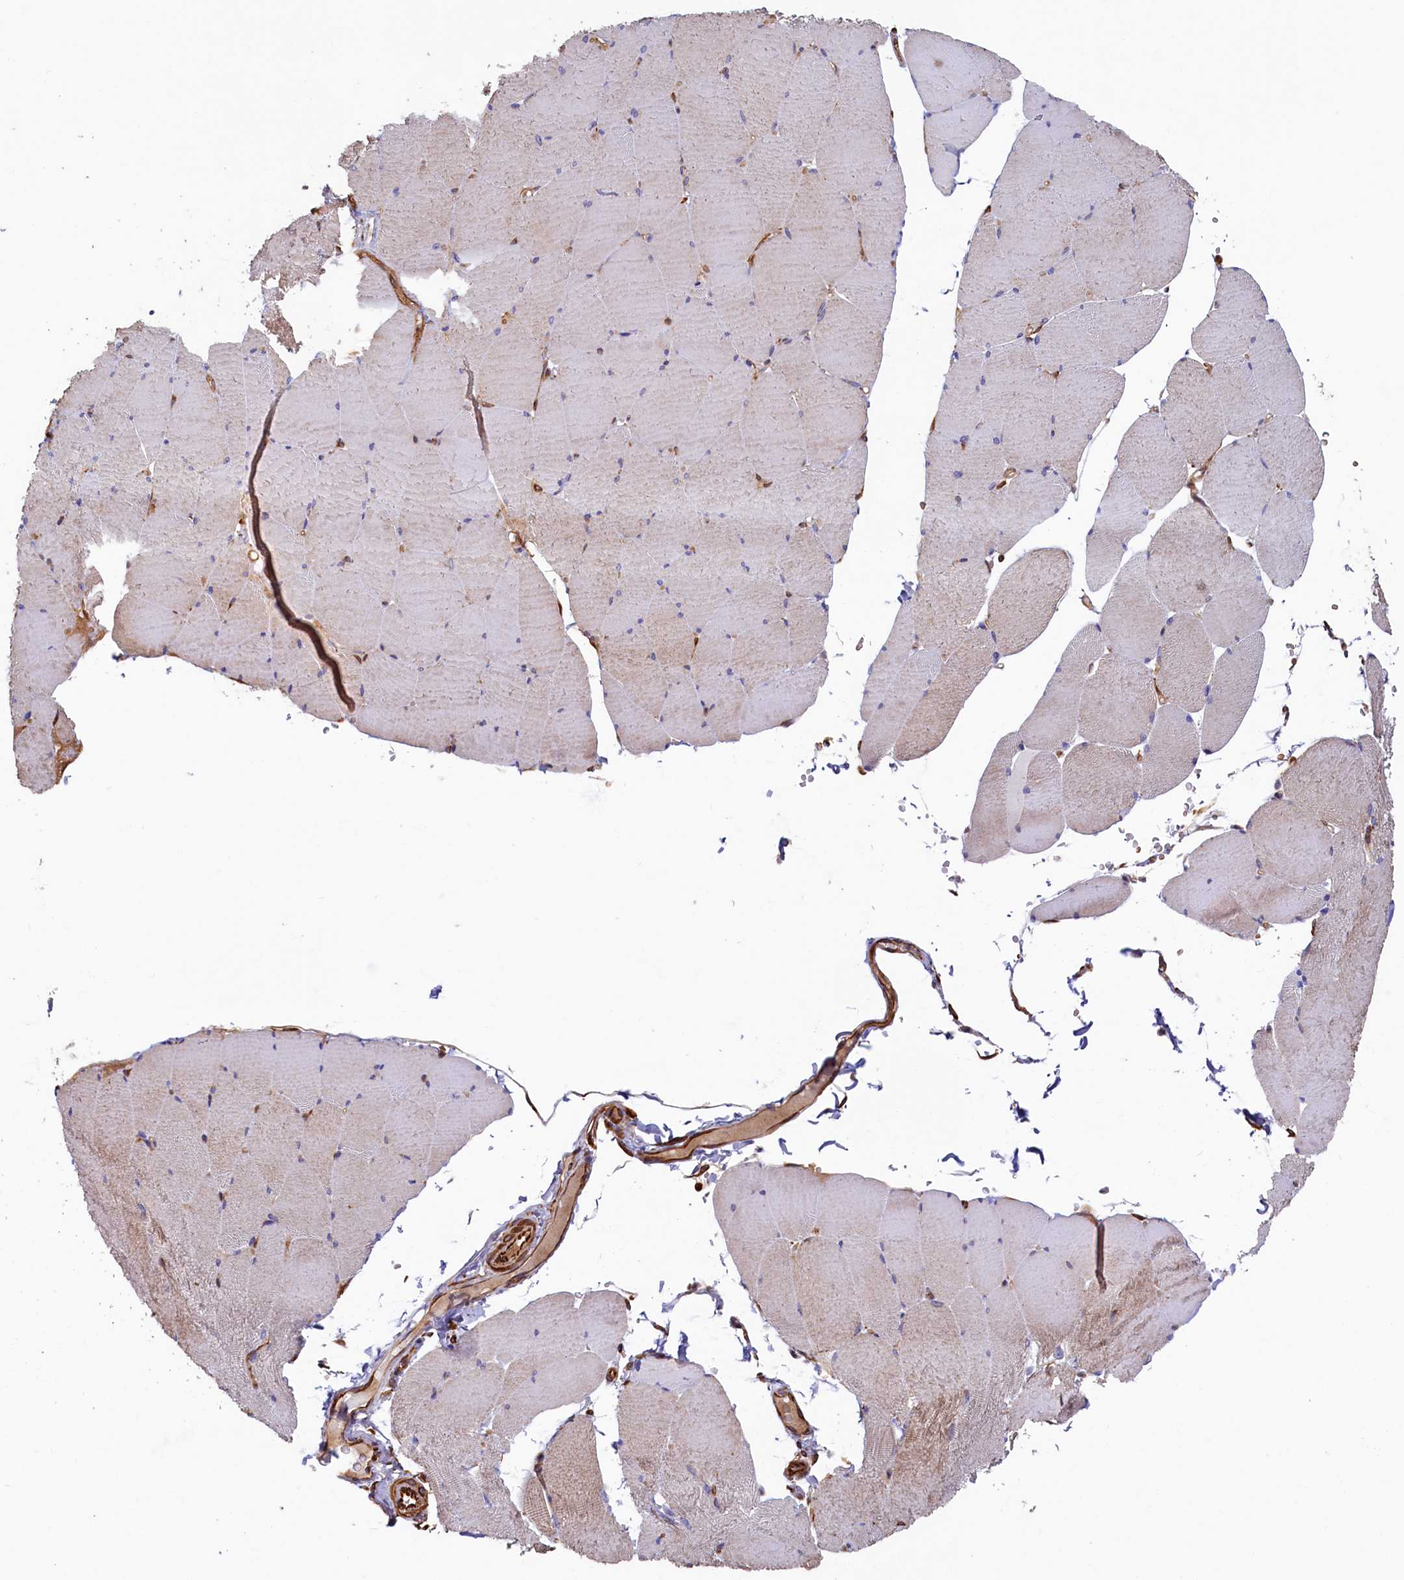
{"staining": {"intensity": "weak", "quantity": "<25%", "location": "cytoplasmic/membranous"}, "tissue": "skeletal muscle", "cell_type": "Myocytes", "image_type": "normal", "snomed": [{"axis": "morphology", "description": "Normal tissue, NOS"}, {"axis": "topography", "description": "Skeletal muscle"}, {"axis": "topography", "description": "Head-Neck"}], "caption": "Immunohistochemistry image of benign skeletal muscle stained for a protein (brown), which demonstrates no staining in myocytes.", "gene": "LRRC57", "patient": {"sex": "male", "age": 66}}